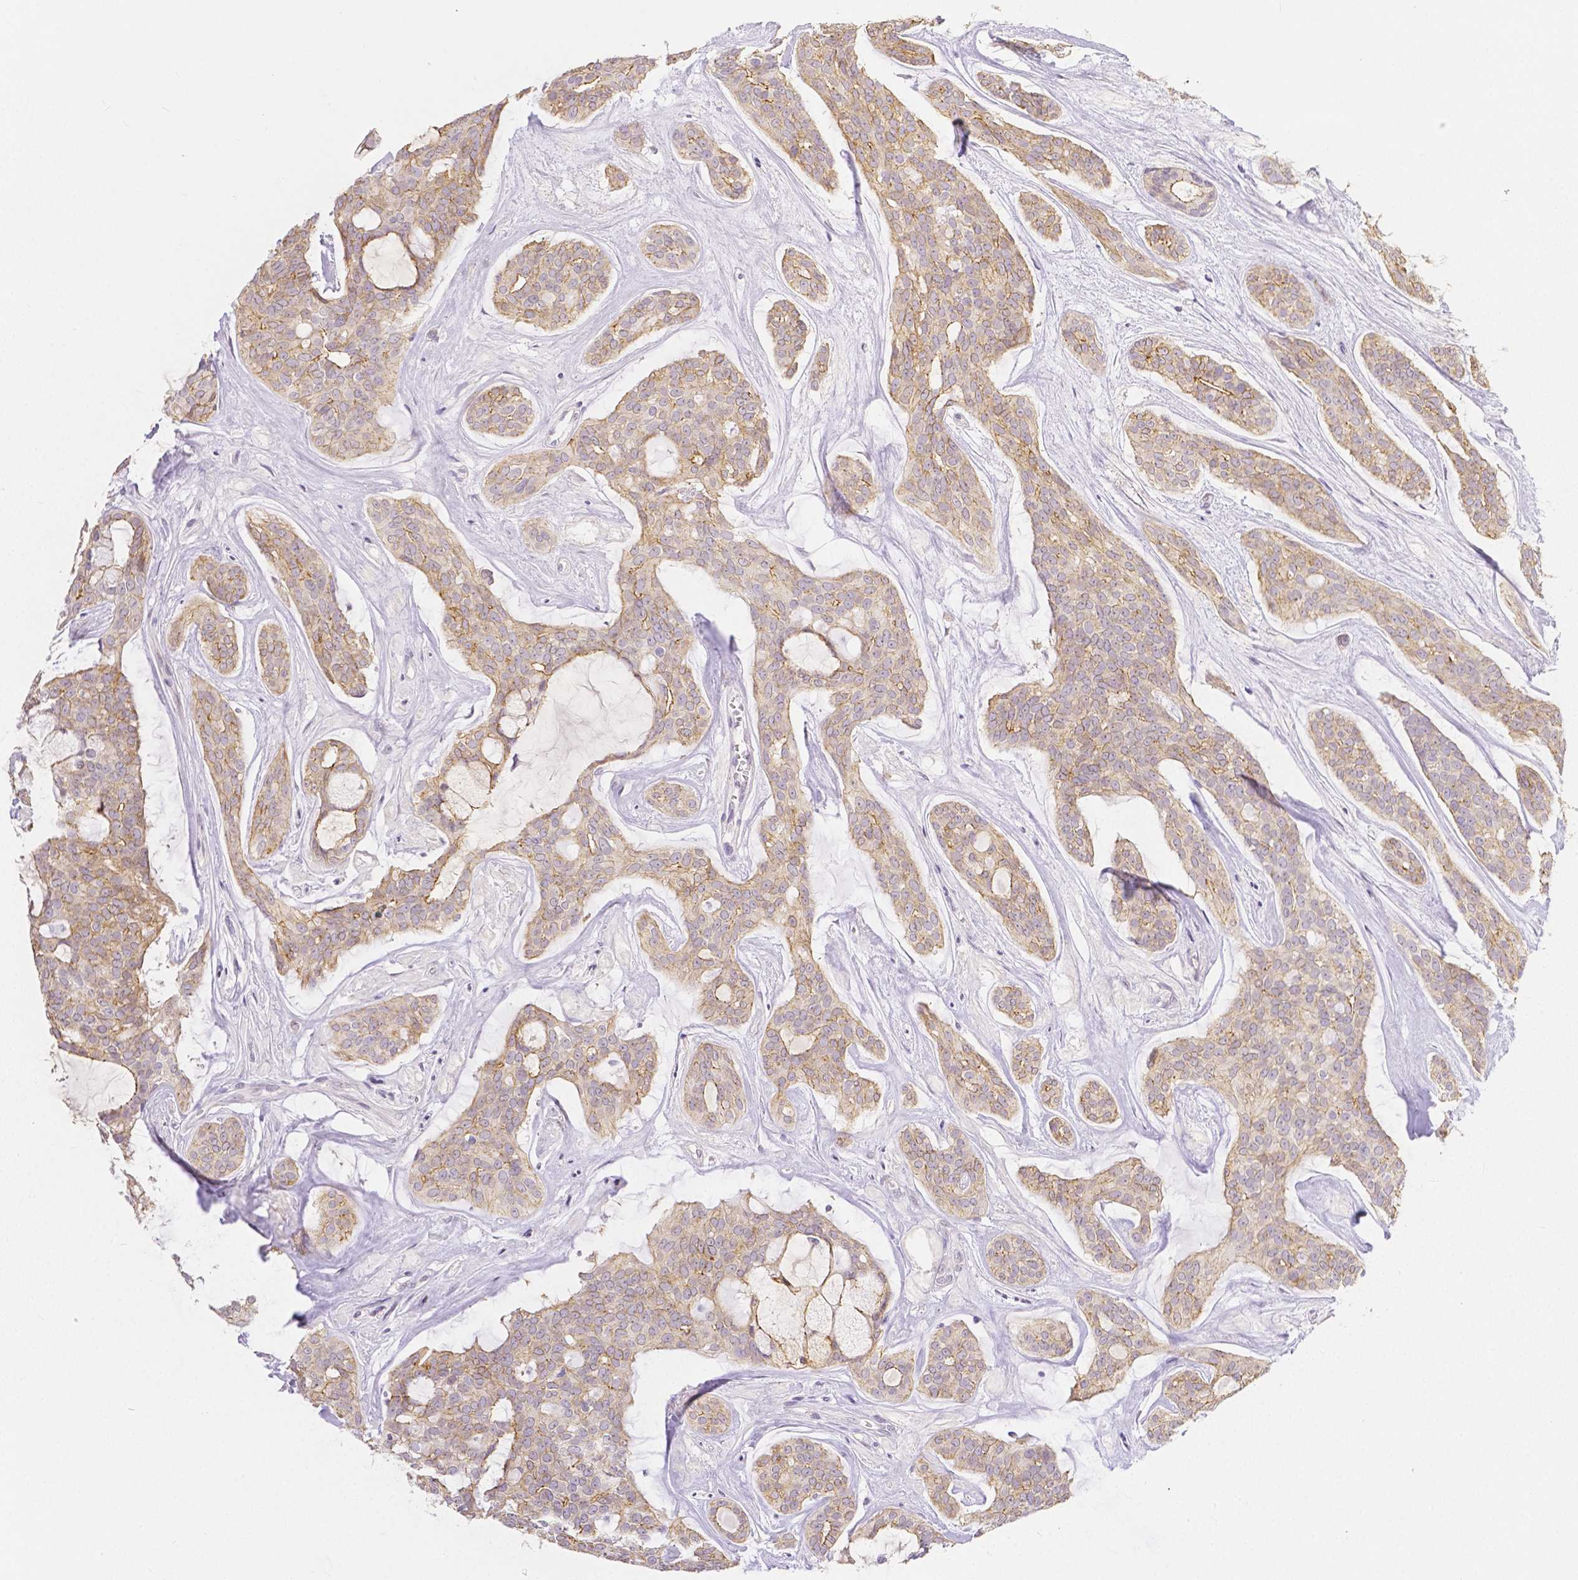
{"staining": {"intensity": "weak", "quantity": ">75%", "location": "cytoplasmic/membranous"}, "tissue": "head and neck cancer", "cell_type": "Tumor cells", "image_type": "cancer", "snomed": [{"axis": "morphology", "description": "Adenocarcinoma, NOS"}, {"axis": "topography", "description": "Head-Neck"}], "caption": "Immunohistochemistry of human adenocarcinoma (head and neck) reveals low levels of weak cytoplasmic/membranous staining in about >75% of tumor cells. (DAB (3,3'-diaminobenzidine) IHC with brightfield microscopy, high magnification).", "gene": "OCLN", "patient": {"sex": "male", "age": 66}}